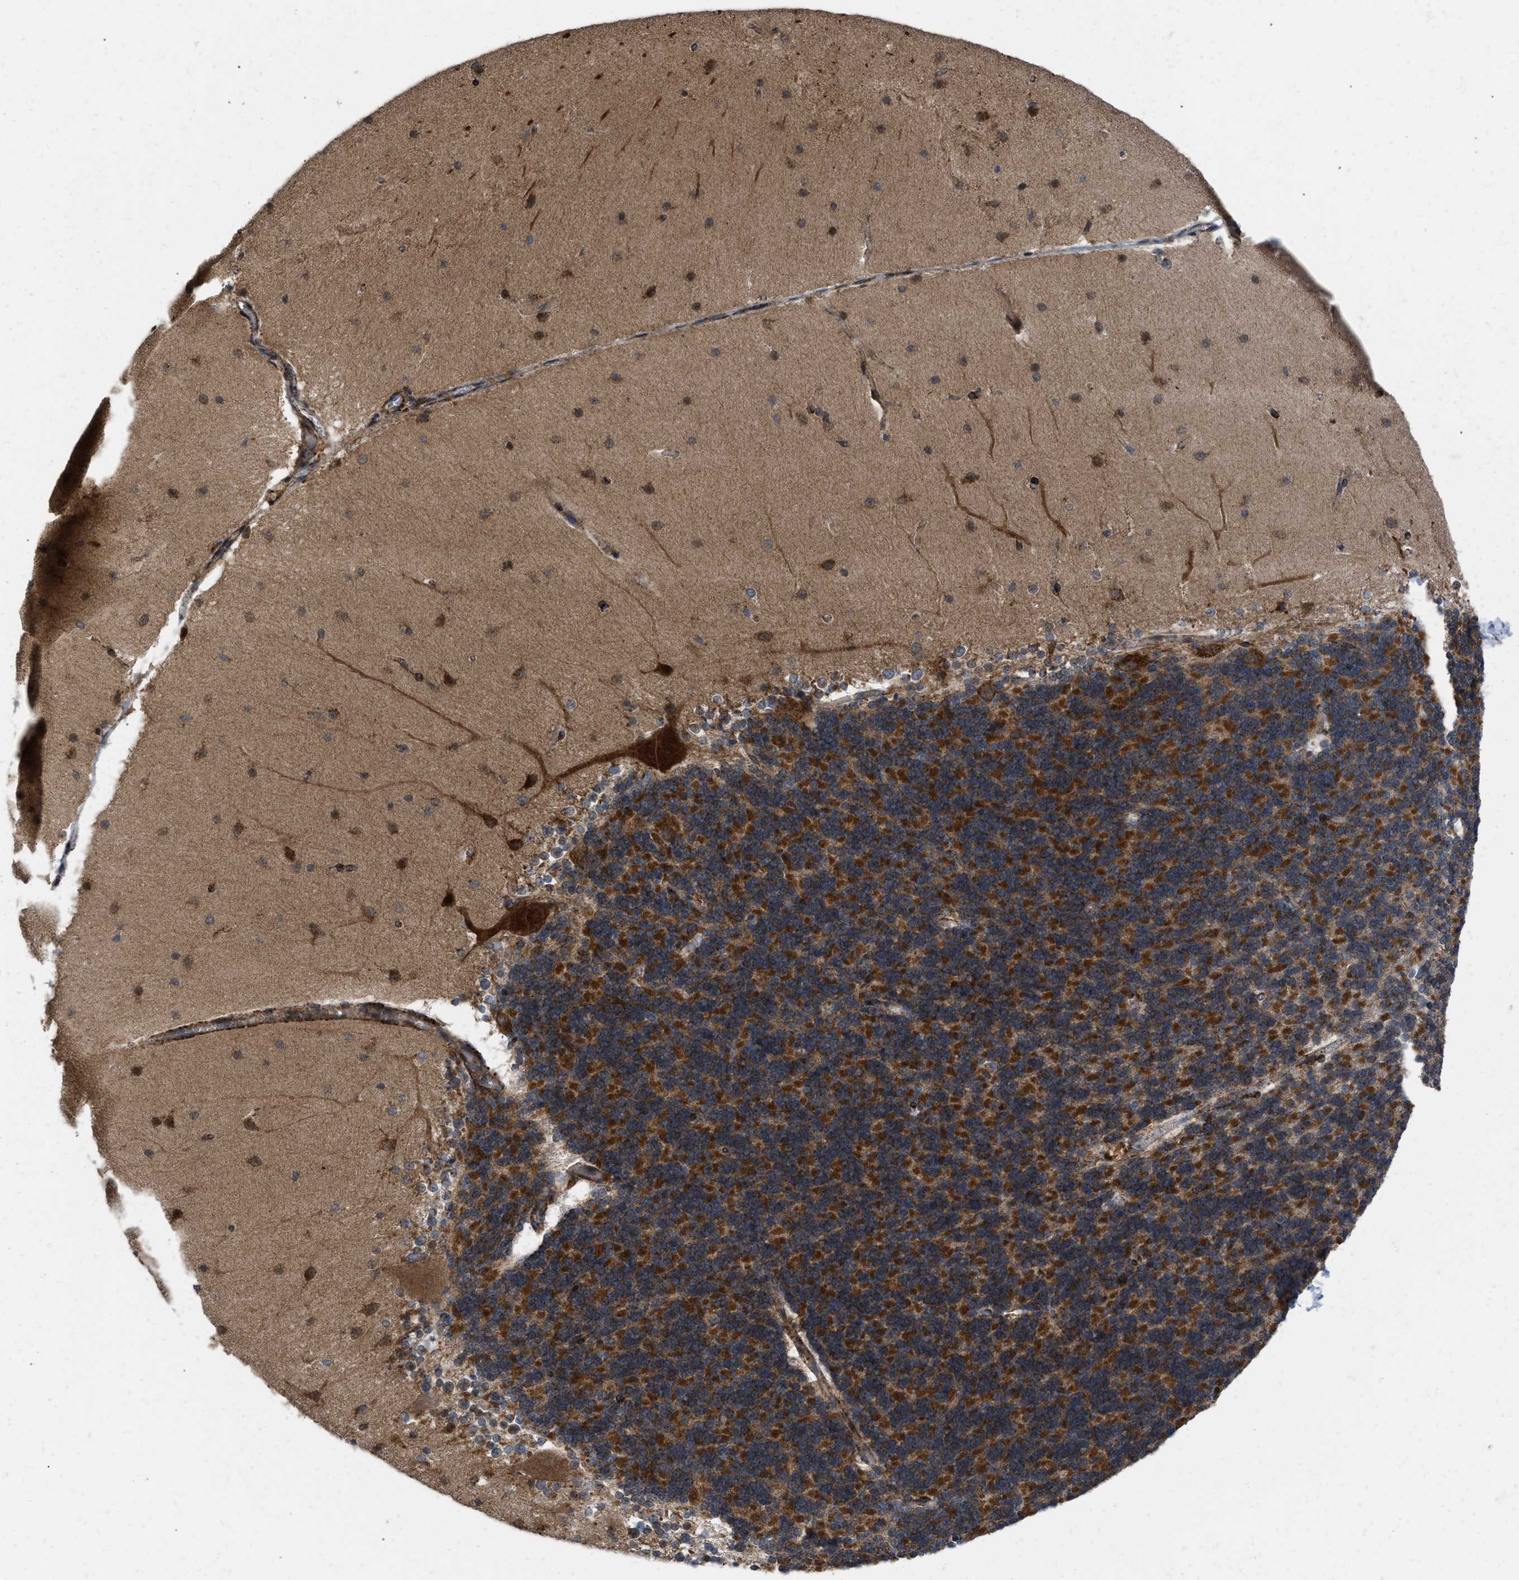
{"staining": {"intensity": "moderate", "quantity": "25%-75%", "location": "cytoplasmic/membranous"}, "tissue": "cerebellum", "cell_type": "Cells in granular layer", "image_type": "normal", "snomed": [{"axis": "morphology", "description": "Normal tissue, NOS"}, {"axis": "topography", "description": "Cerebellum"}], "caption": "Cerebellum stained with immunohistochemistry shows moderate cytoplasmic/membranous staining in about 25%-75% of cells in granular layer.", "gene": "AKAP1", "patient": {"sex": "female", "age": 19}}